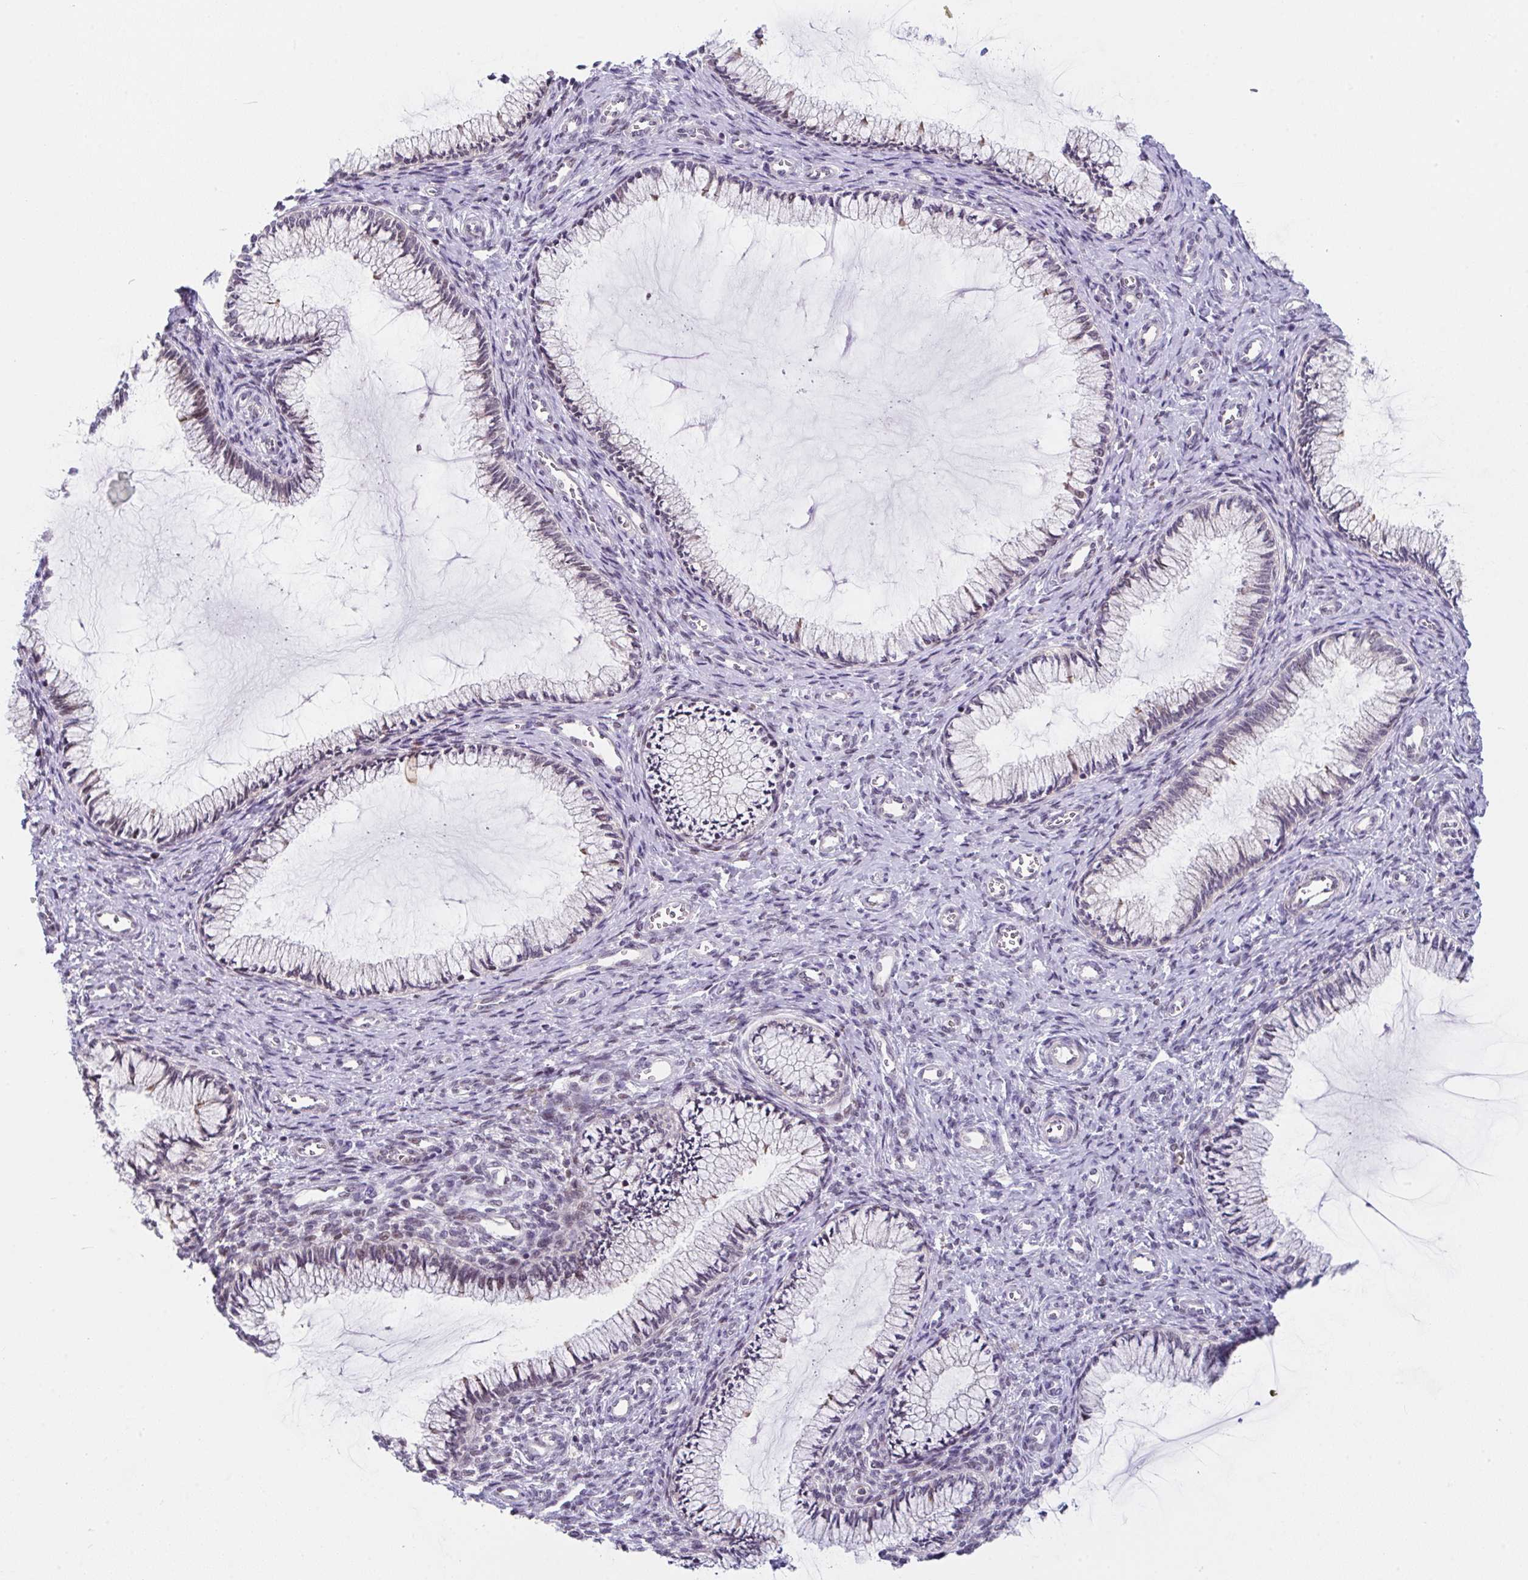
{"staining": {"intensity": "moderate", "quantity": "<25%", "location": "nuclear"}, "tissue": "cervix", "cell_type": "Glandular cells", "image_type": "normal", "snomed": [{"axis": "morphology", "description": "Normal tissue, NOS"}, {"axis": "topography", "description": "Cervix"}], "caption": "Moderate nuclear staining for a protein is appreciated in approximately <25% of glandular cells of unremarkable cervix using IHC.", "gene": "RBM18", "patient": {"sex": "female", "age": 24}}